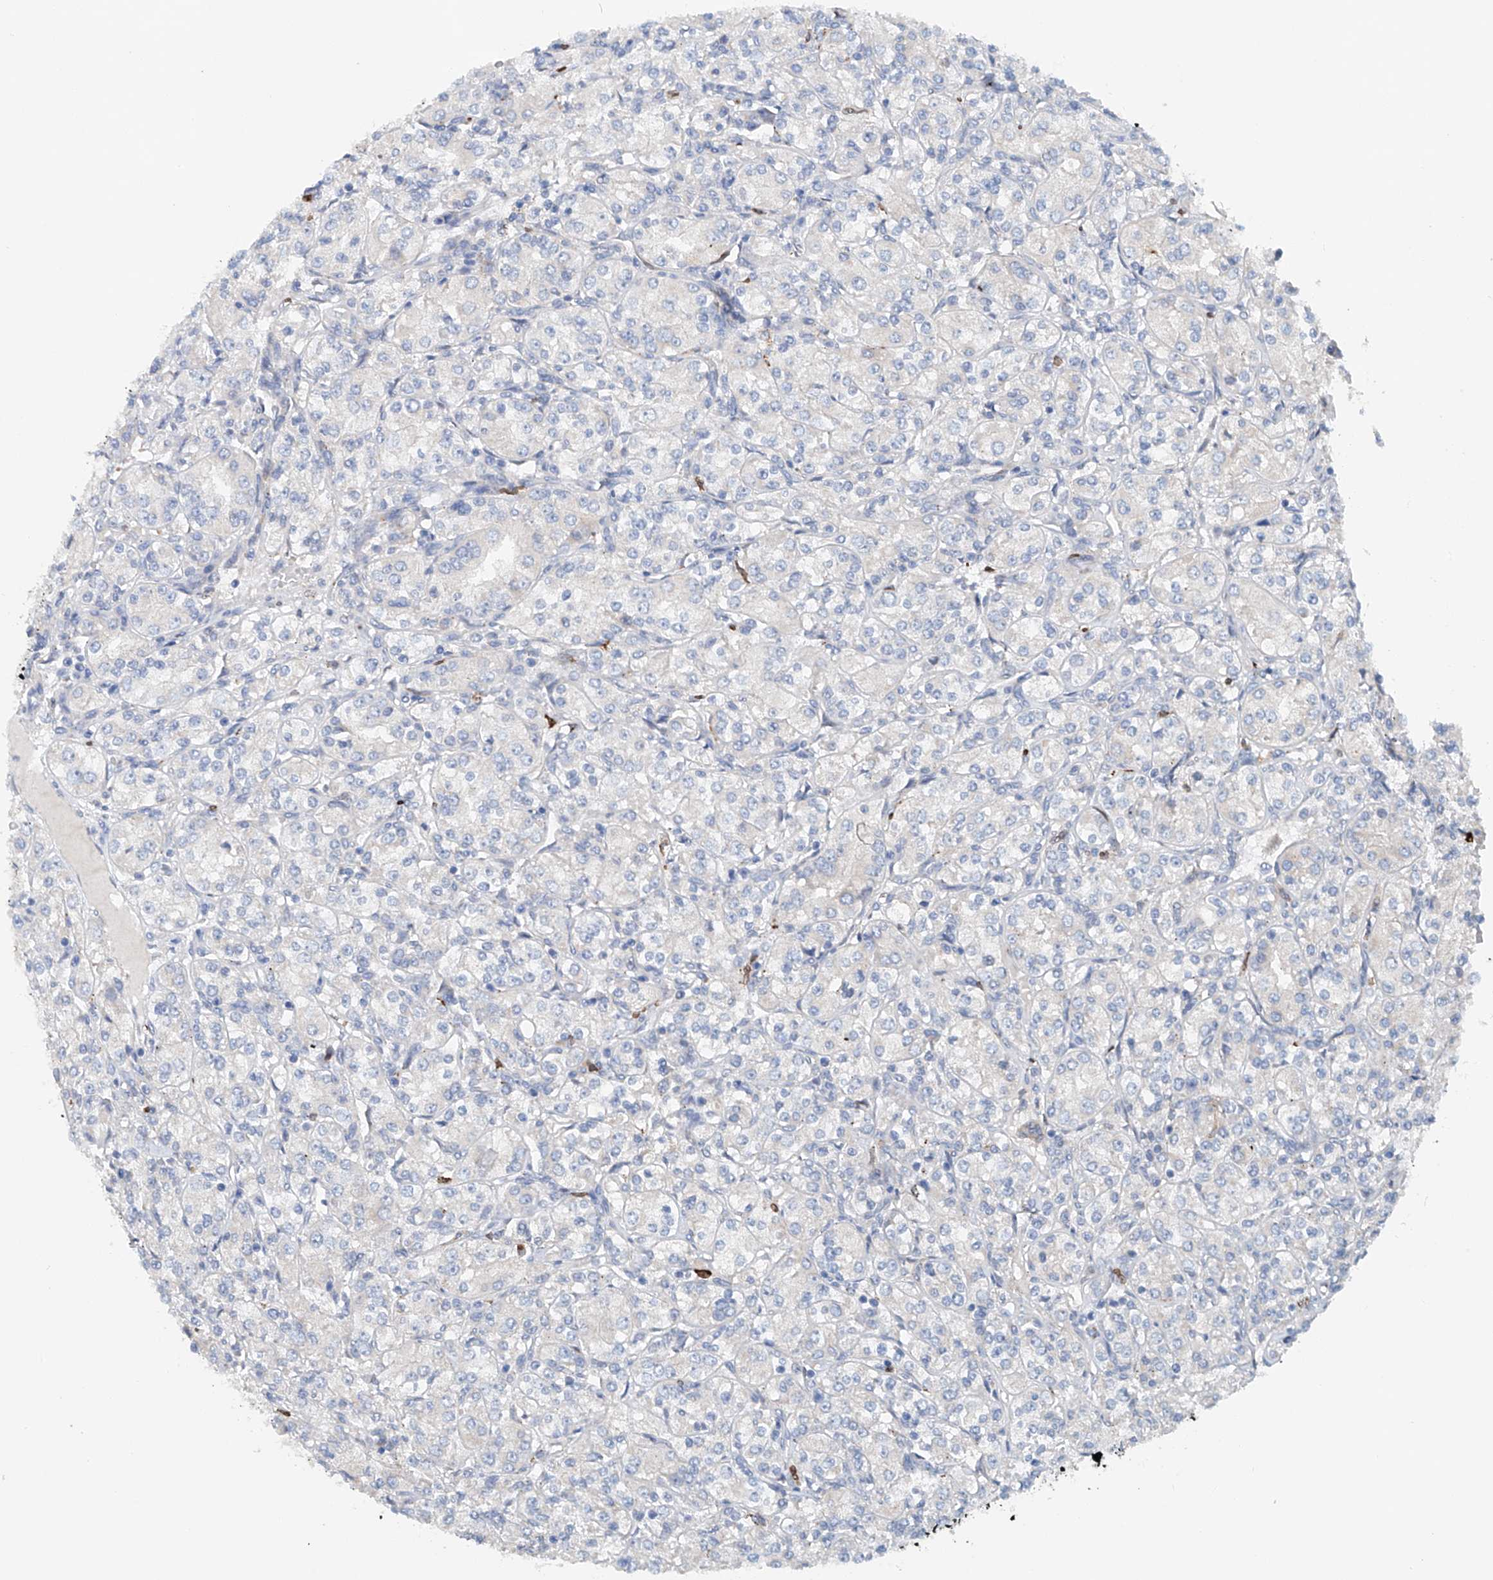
{"staining": {"intensity": "negative", "quantity": "none", "location": "none"}, "tissue": "renal cancer", "cell_type": "Tumor cells", "image_type": "cancer", "snomed": [{"axis": "morphology", "description": "Adenocarcinoma, NOS"}, {"axis": "topography", "description": "Kidney"}], "caption": "Tumor cells are negative for protein expression in human renal adenocarcinoma.", "gene": "CEP85L", "patient": {"sex": "male", "age": 77}}